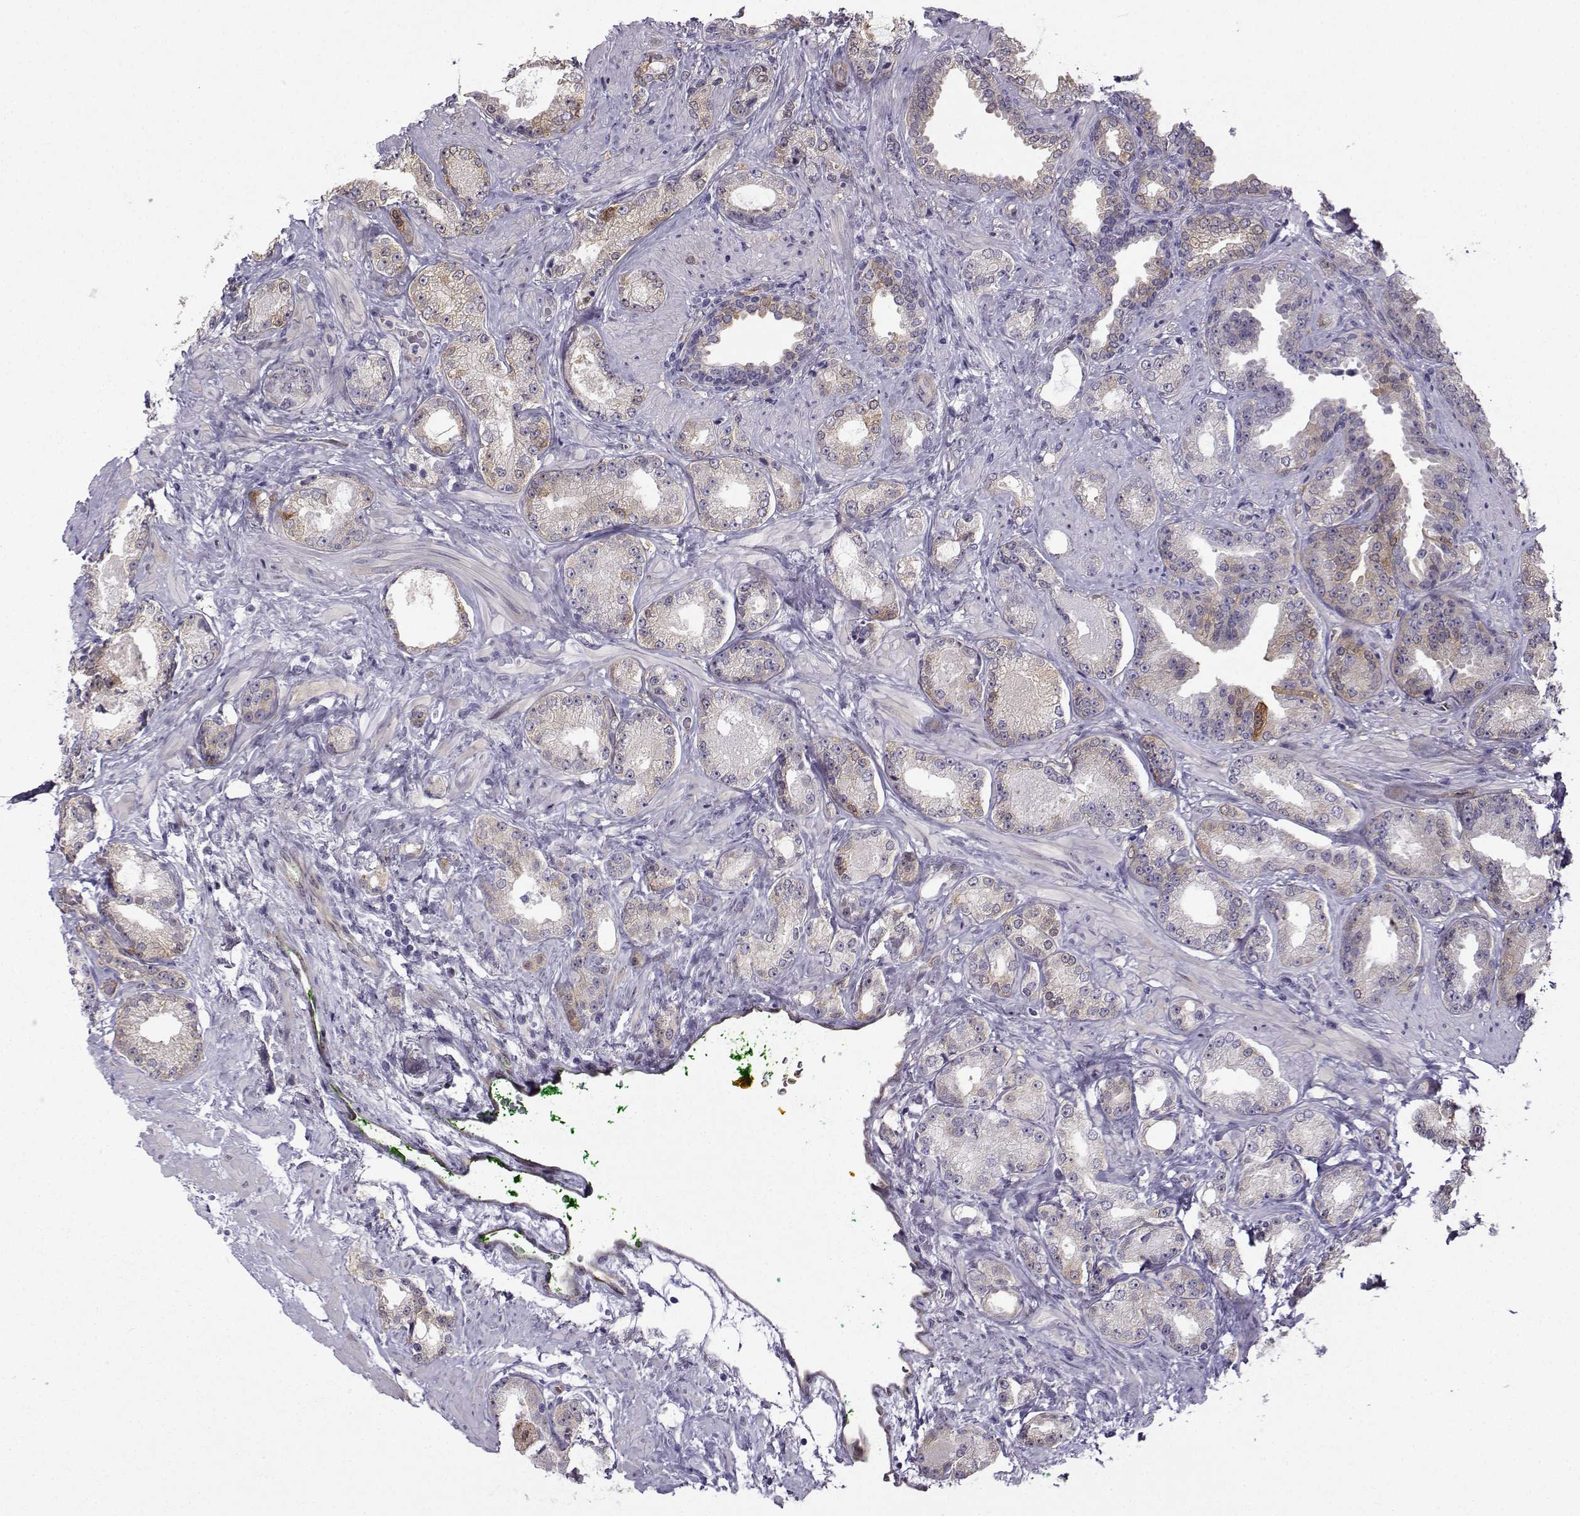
{"staining": {"intensity": "moderate", "quantity": "<25%", "location": "cytoplasmic/membranous"}, "tissue": "prostate cancer", "cell_type": "Tumor cells", "image_type": "cancer", "snomed": [{"axis": "morphology", "description": "Adenocarcinoma, Low grade"}, {"axis": "topography", "description": "Prostate"}], "caption": "Moderate cytoplasmic/membranous protein expression is seen in approximately <25% of tumor cells in prostate cancer.", "gene": "NQO1", "patient": {"sex": "male", "age": 68}}